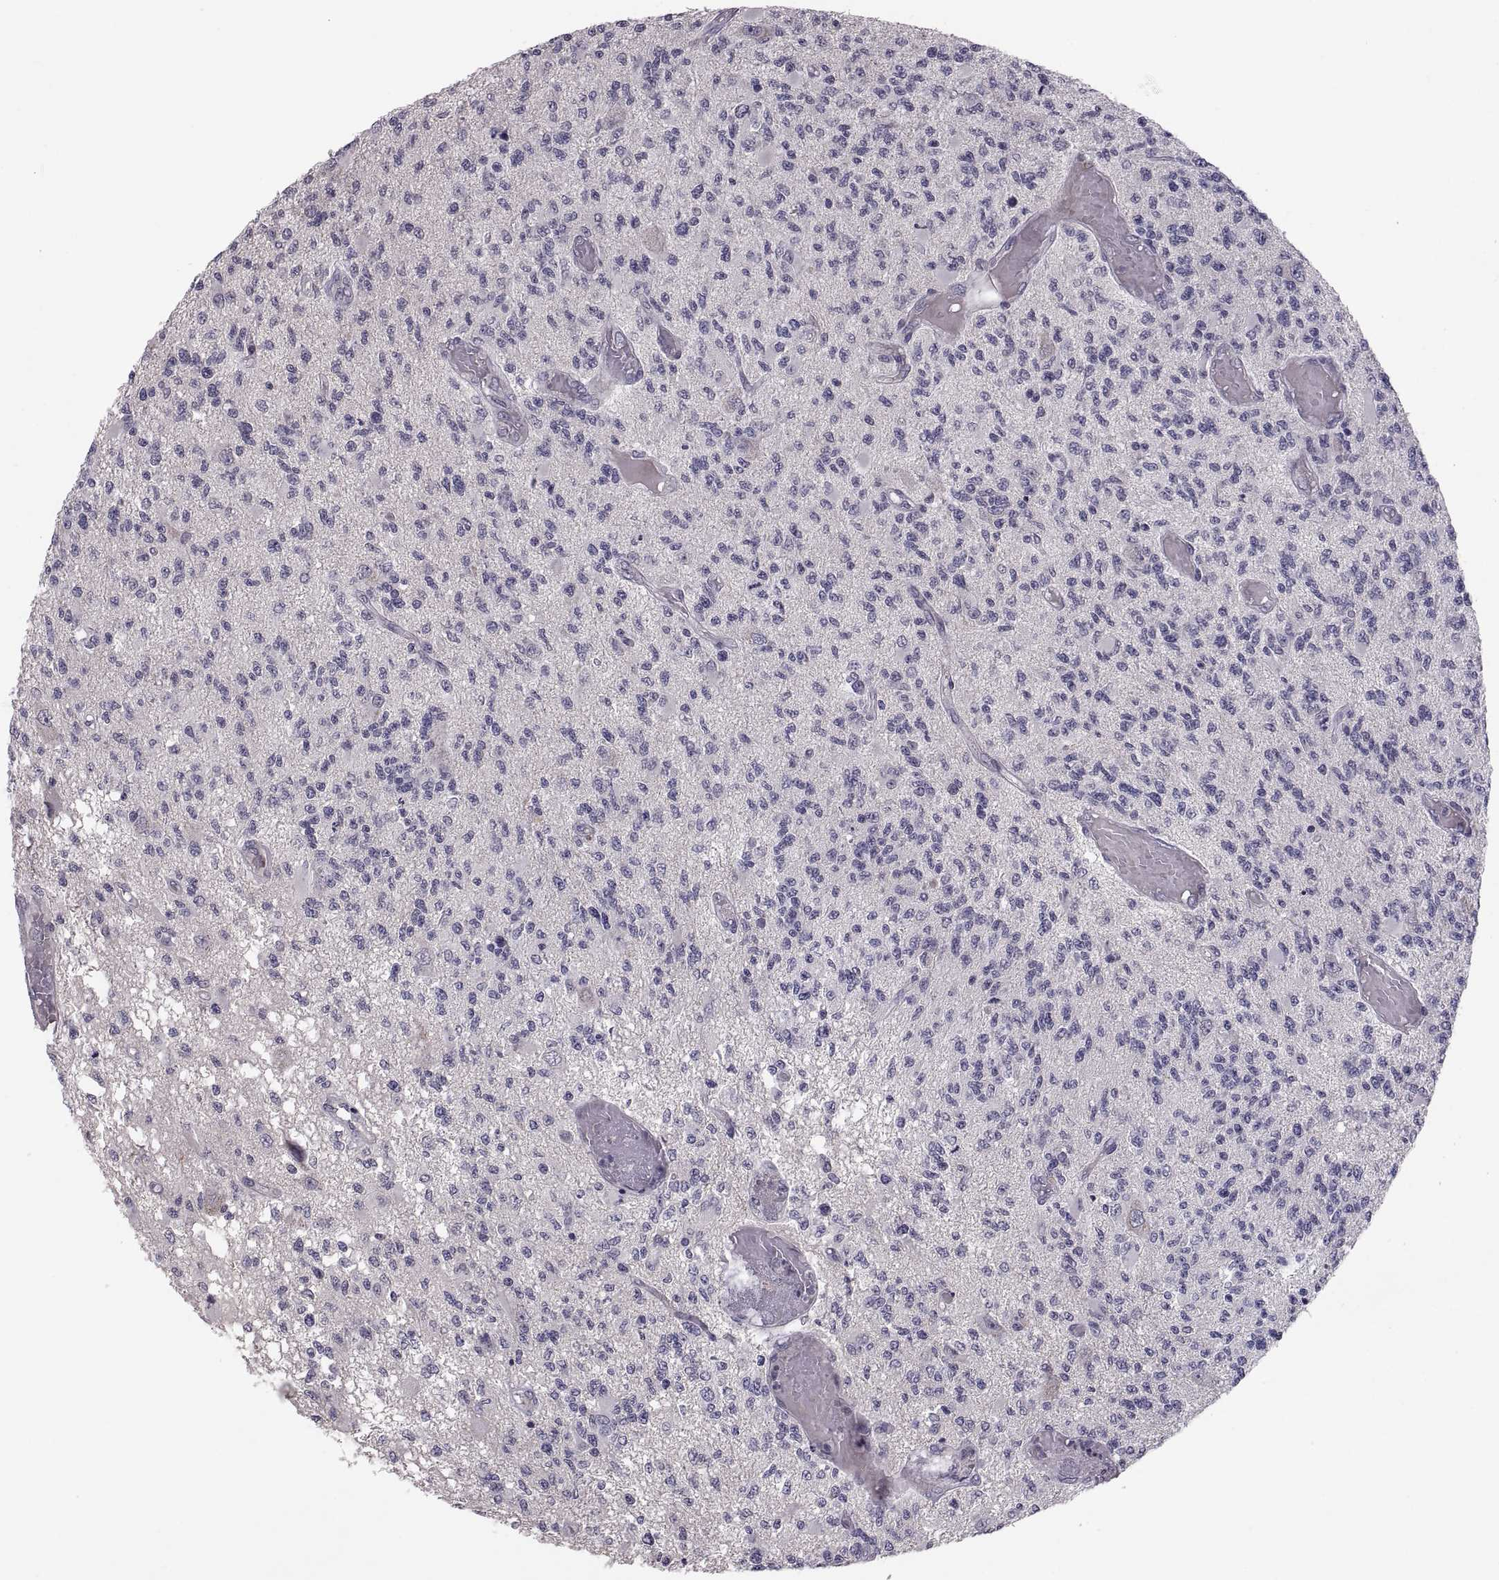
{"staining": {"intensity": "negative", "quantity": "none", "location": "none"}, "tissue": "glioma", "cell_type": "Tumor cells", "image_type": "cancer", "snomed": [{"axis": "morphology", "description": "Glioma, malignant, High grade"}, {"axis": "topography", "description": "Brain"}], "caption": "Tumor cells show no significant protein expression in glioma.", "gene": "PAX2", "patient": {"sex": "female", "age": 63}}